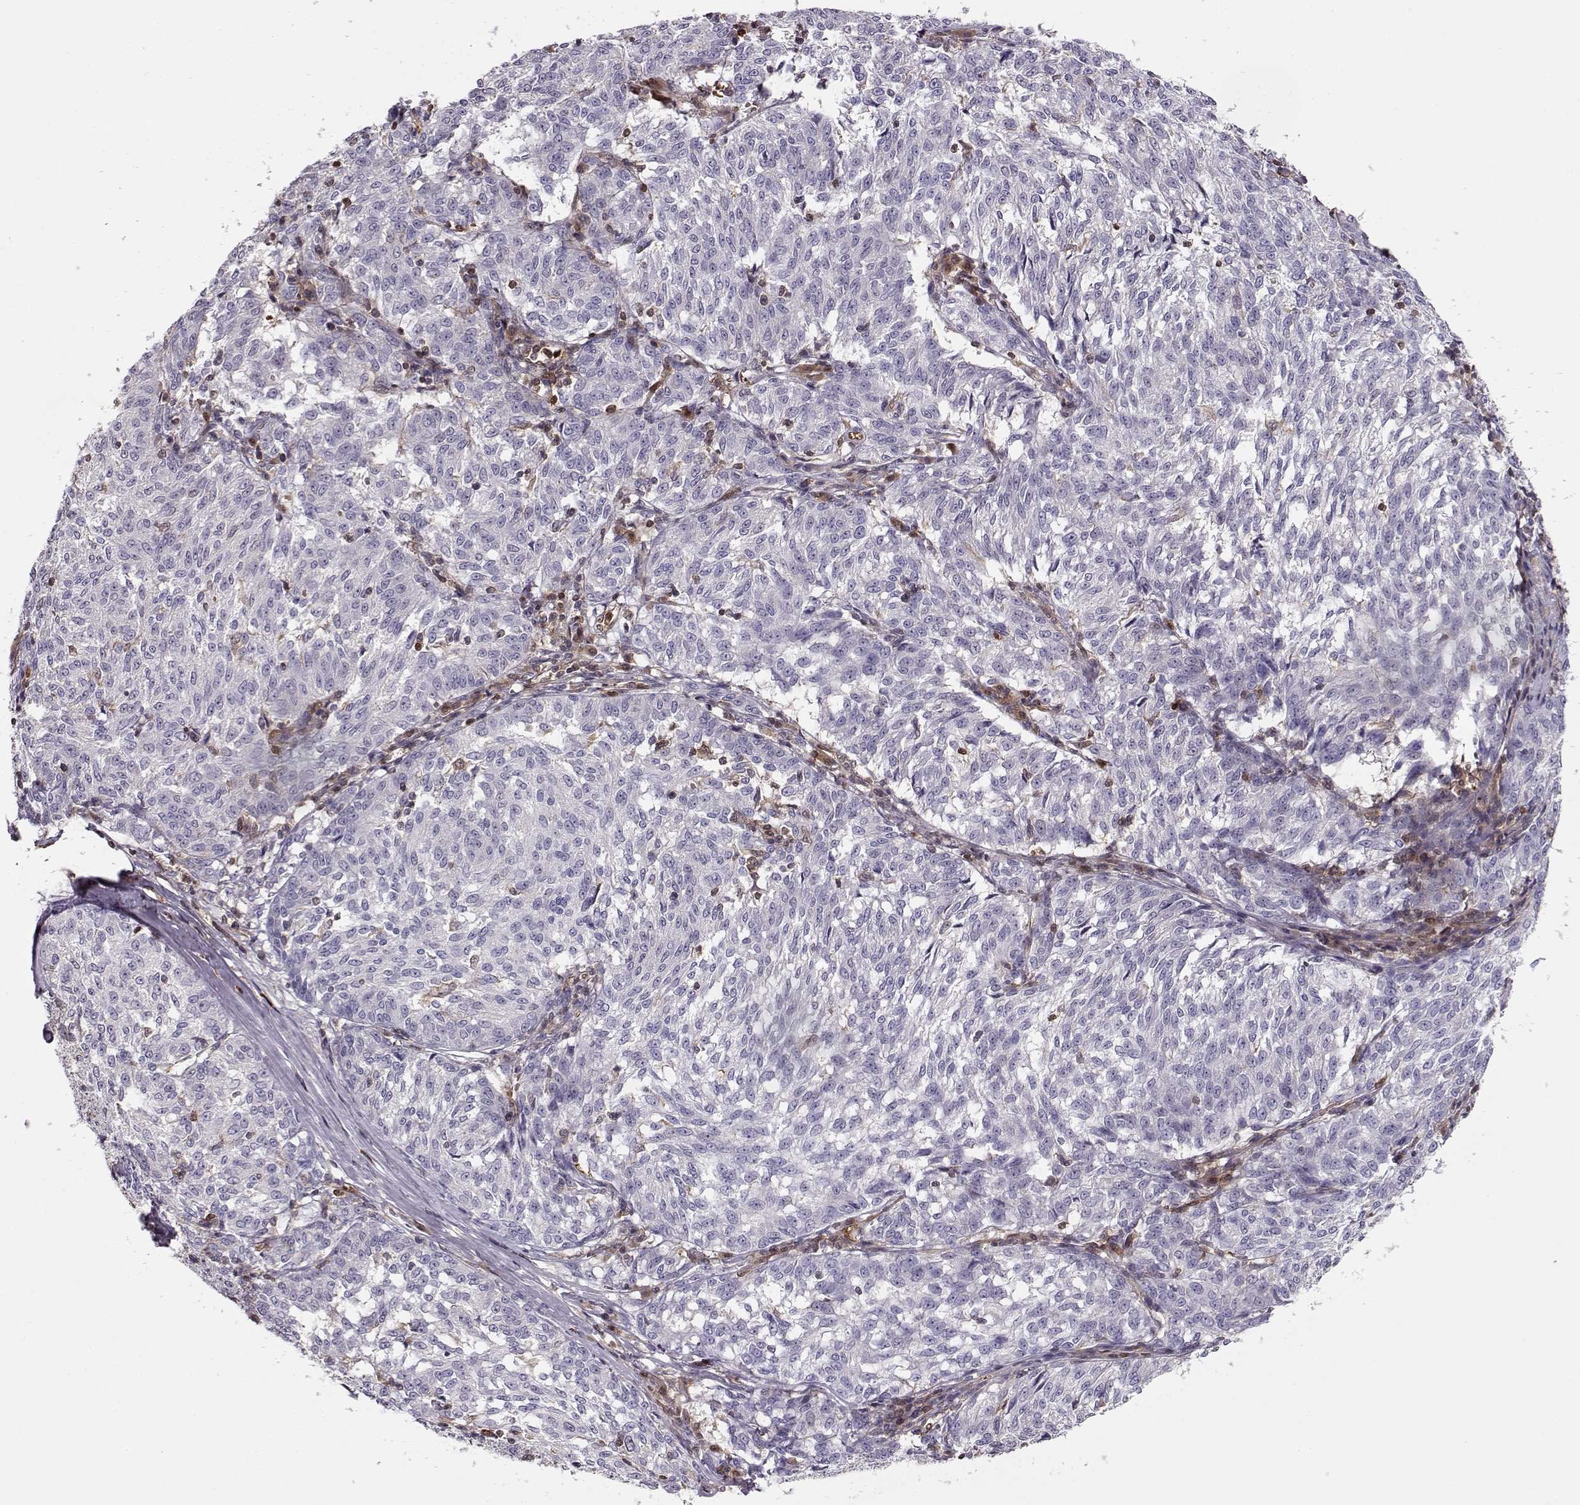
{"staining": {"intensity": "negative", "quantity": "none", "location": "none"}, "tissue": "melanoma", "cell_type": "Tumor cells", "image_type": "cancer", "snomed": [{"axis": "morphology", "description": "Malignant melanoma, NOS"}, {"axis": "topography", "description": "Skin"}], "caption": "Immunohistochemistry of human malignant melanoma shows no staining in tumor cells.", "gene": "PNP", "patient": {"sex": "female", "age": 72}}